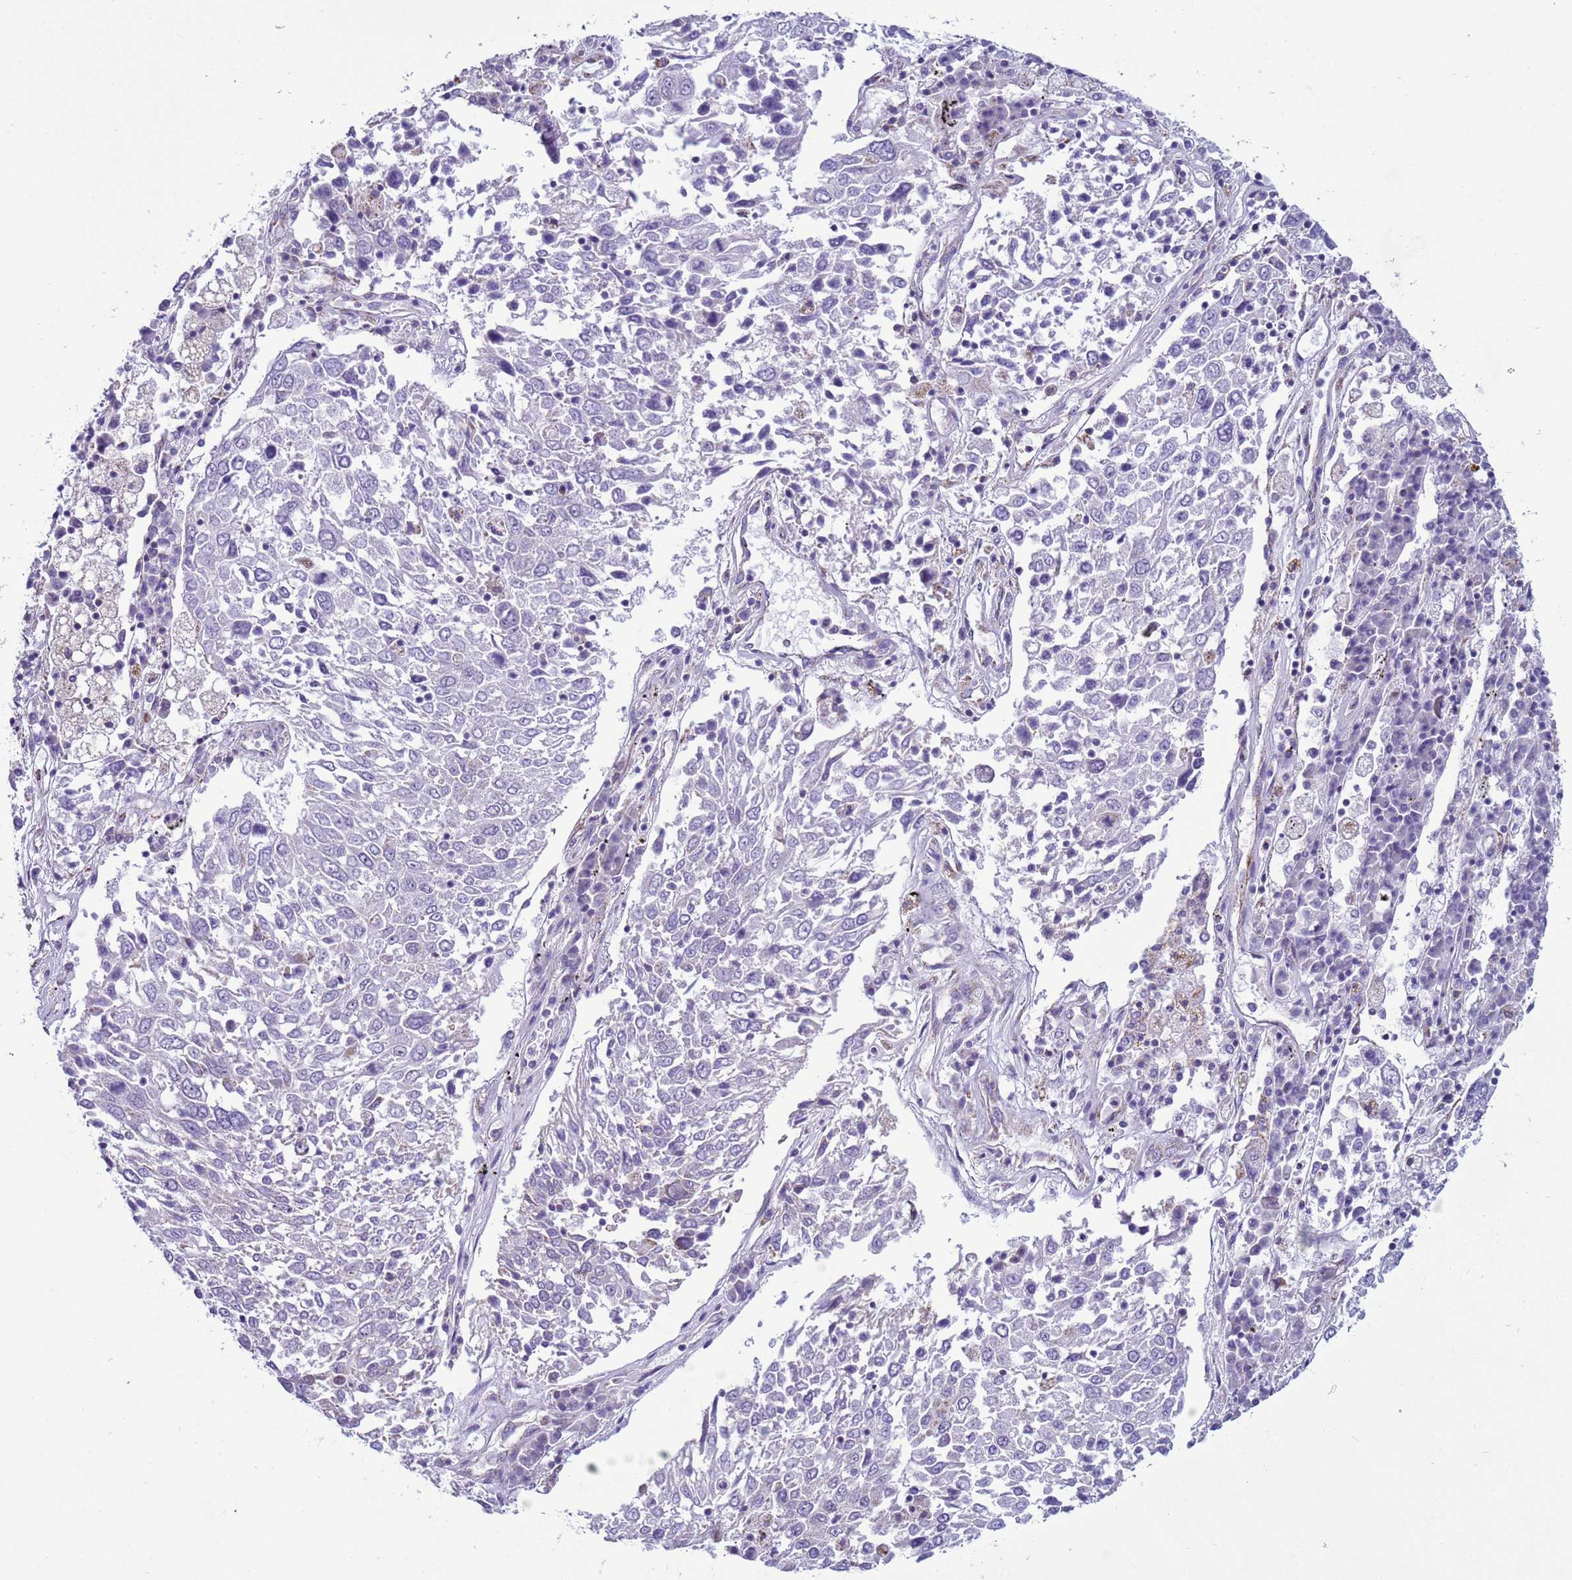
{"staining": {"intensity": "negative", "quantity": "none", "location": "none"}, "tissue": "lung cancer", "cell_type": "Tumor cells", "image_type": "cancer", "snomed": [{"axis": "morphology", "description": "Squamous cell carcinoma, NOS"}, {"axis": "topography", "description": "Lung"}], "caption": "Tumor cells show no significant protein staining in squamous cell carcinoma (lung).", "gene": "NCALD", "patient": {"sex": "male", "age": 65}}